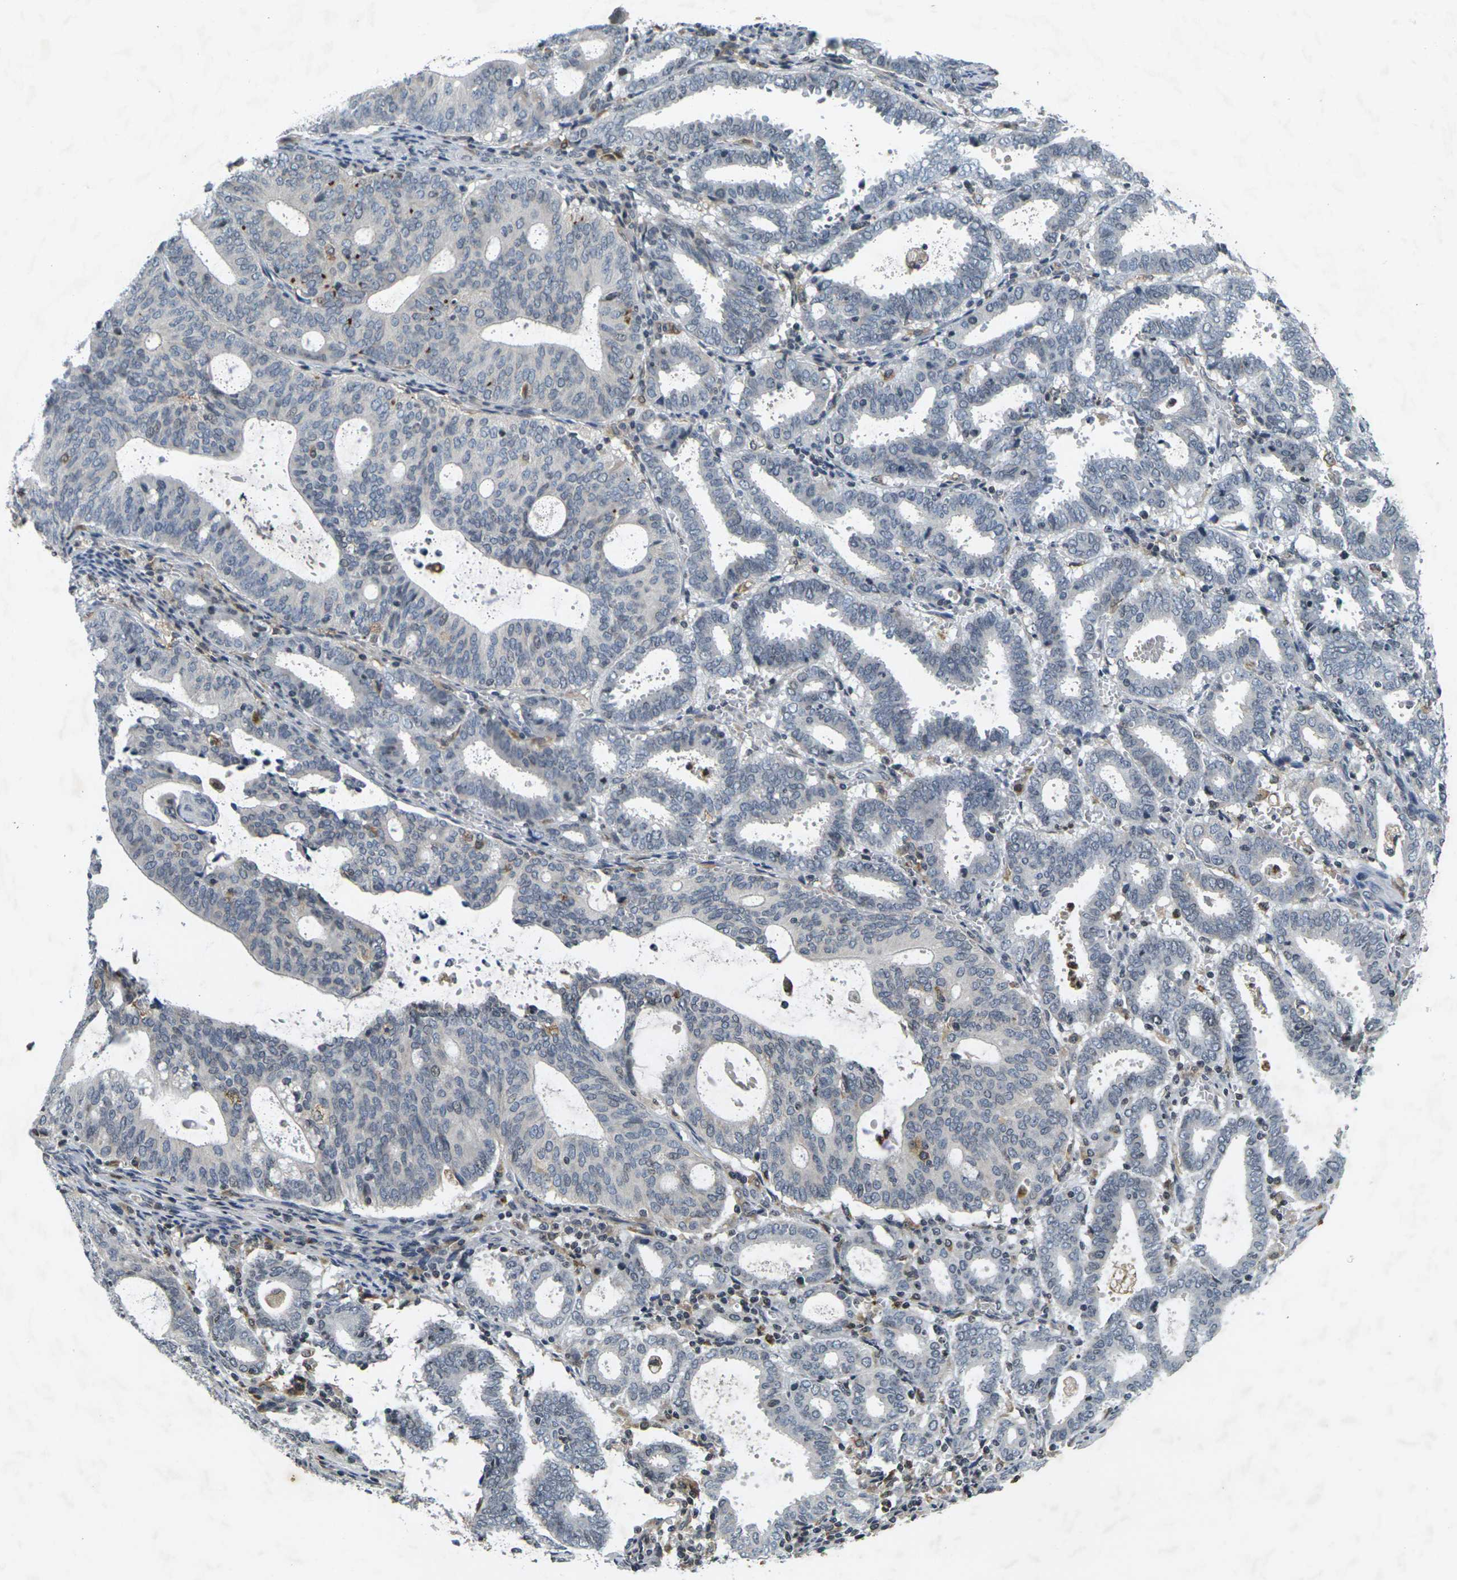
{"staining": {"intensity": "moderate", "quantity": "<25%", "location": "cytoplasmic/membranous"}, "tissue": "endometrial cancer", "cell_type": "Tumor cells", "image_type": "cancer", "snomed": [{"axis": "morphology", "description": "Adenocarcinoma, NOS"}, {"axis": "topography", "description": "Uterus"}], "caption": "Immunohistochemical staining of endometrial cancer shows low levels of moderate cytoplasmic/membranous protein expression in about <25% of tumor cells.", "gene": "C1QC", "patient": {"sex": "female", "age": 83}}